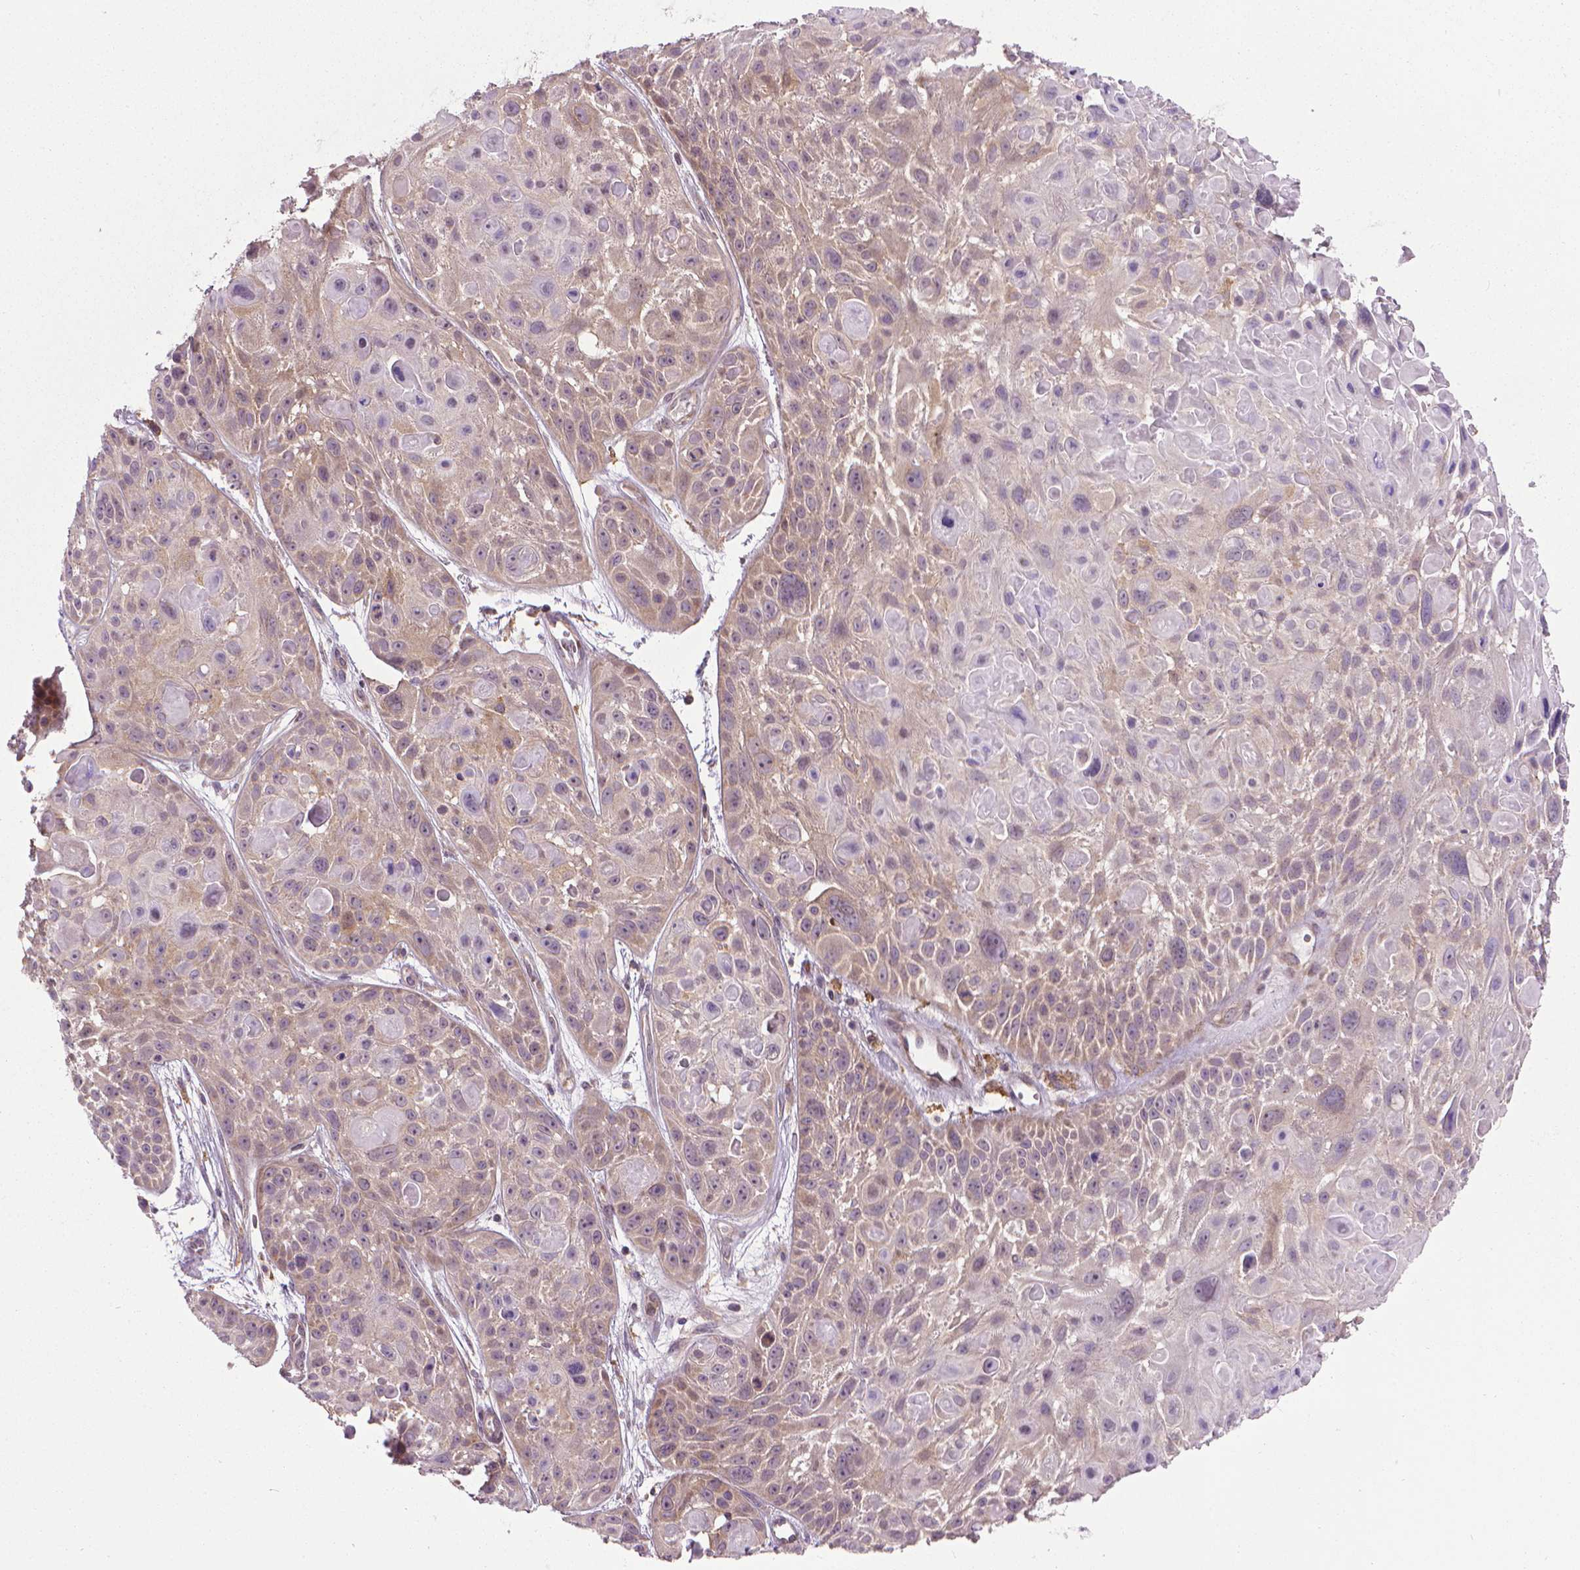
{"staining": {"intensity": "weak", "quantity": "<25%", "location": "cytoplasmic/membranous"}, "tissue": "skin cancer", "cell_type": "Tumor cells", "image_type": "cancer", "snomed": [{"axis": "morphology", "description": "Squamous cell carcinoma, NOS"}, {"axis": "topography", "description": "Skin"}, {"axis": "topography", "description": "Anal"}], "caption": "A high-resolution histopathology image shows immunohistochemistry staining of skin cancer (squamous cell carcinoma), which exhibits no significant positivity in tumor cells.", "gene": "PRAG1", "patient": {"sex": "female", "age": 75}}